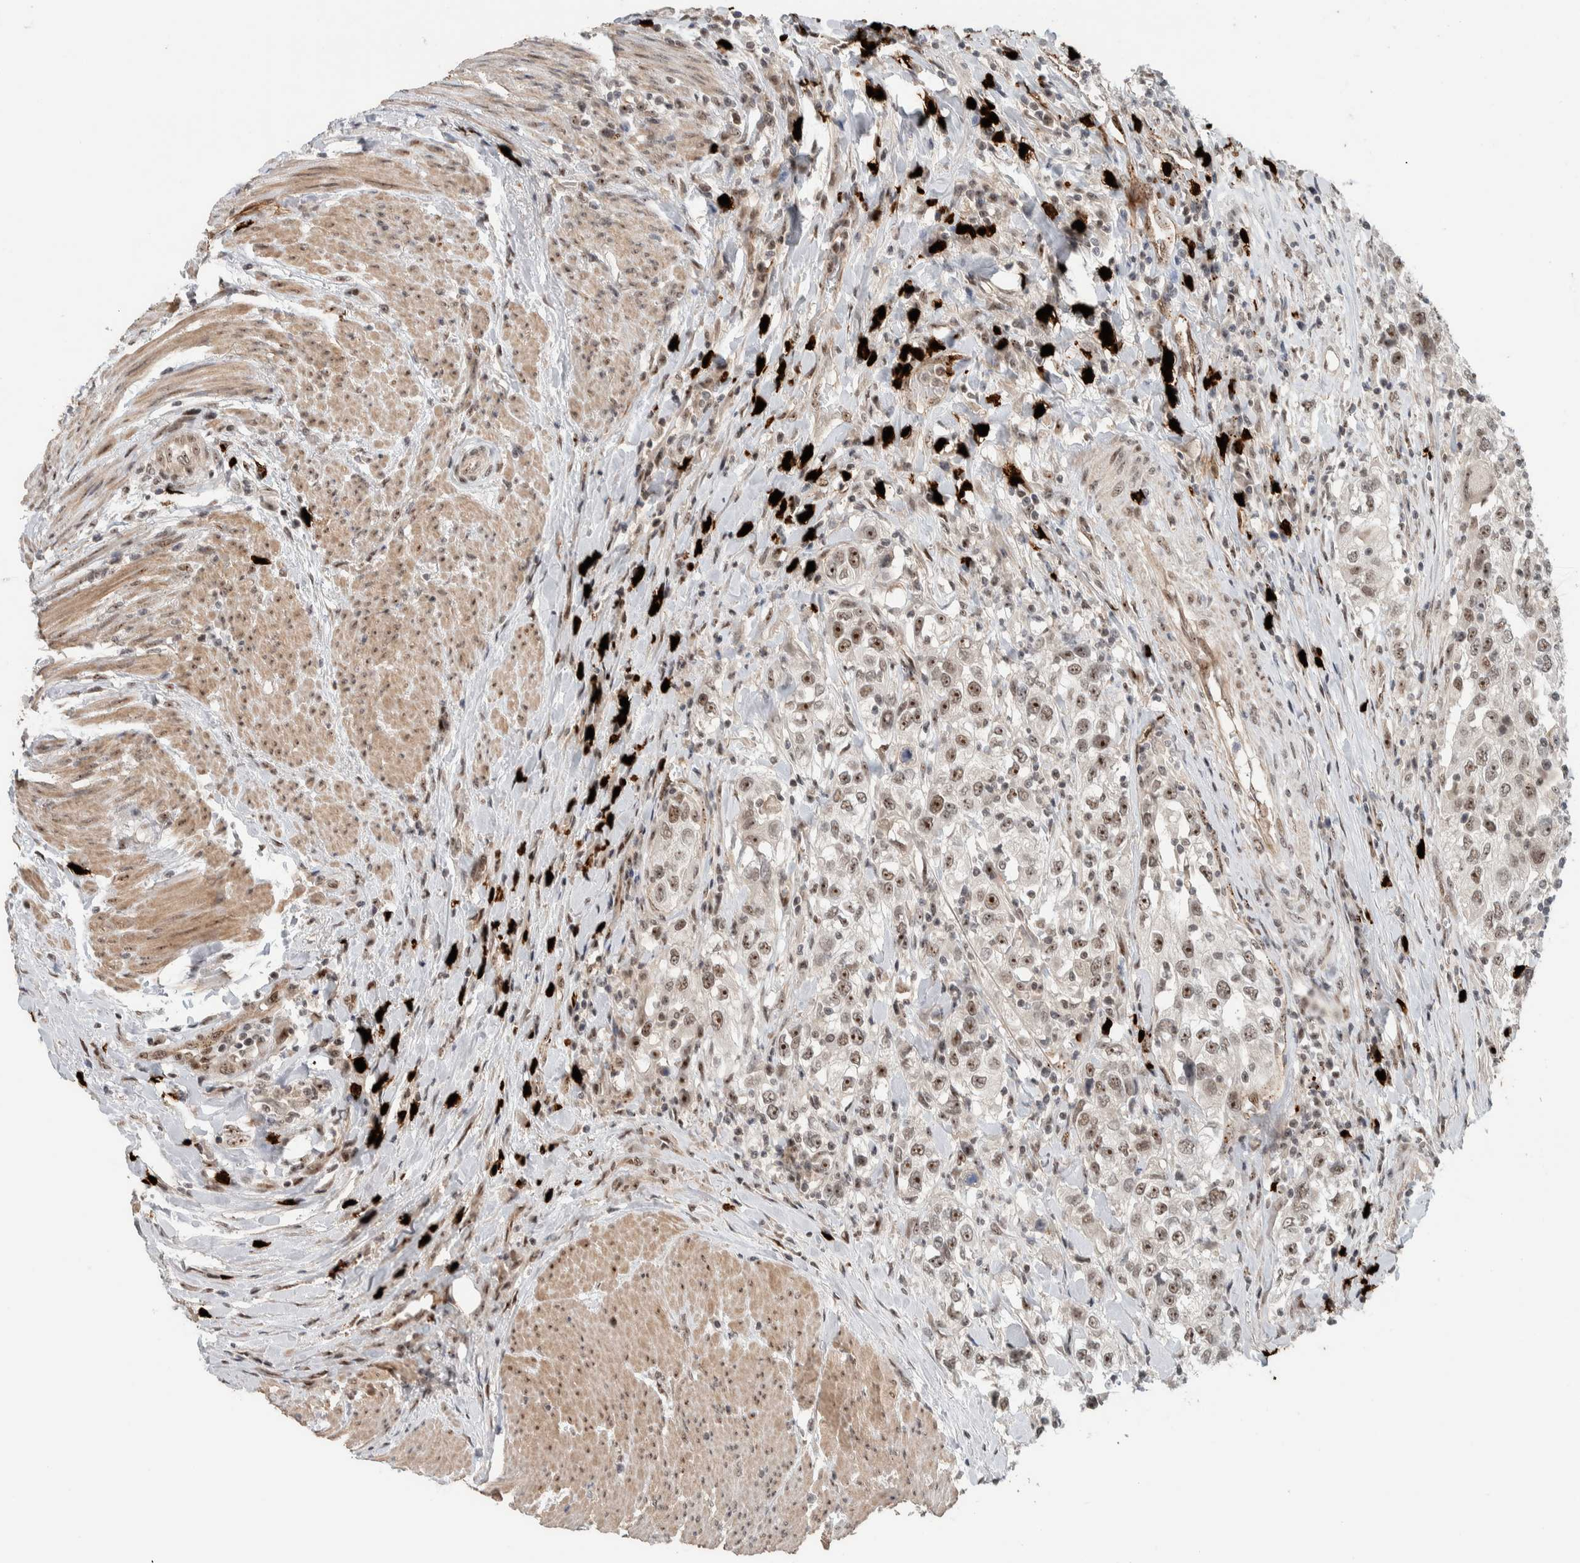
{"staining": {"intensity": "moderate", "quantity": ">75%", "location": "nuclear"}, "tissue": "urothelial cancer", "cell_type": "Tumor cells", "image_type": "cancer", "snomed": [{"axis": "morphology", "description": "Urothelial carcinoma, High grade"}, {"axis": "topography", "description": "Urinary bladder"}], "caption": "A brown stain labels moderate nuclear expression of a protein in high-grade urothelial carcinoma tumor cells.", "gene": "ZFP91", "patient": {"sex": "female", "age": 80}}